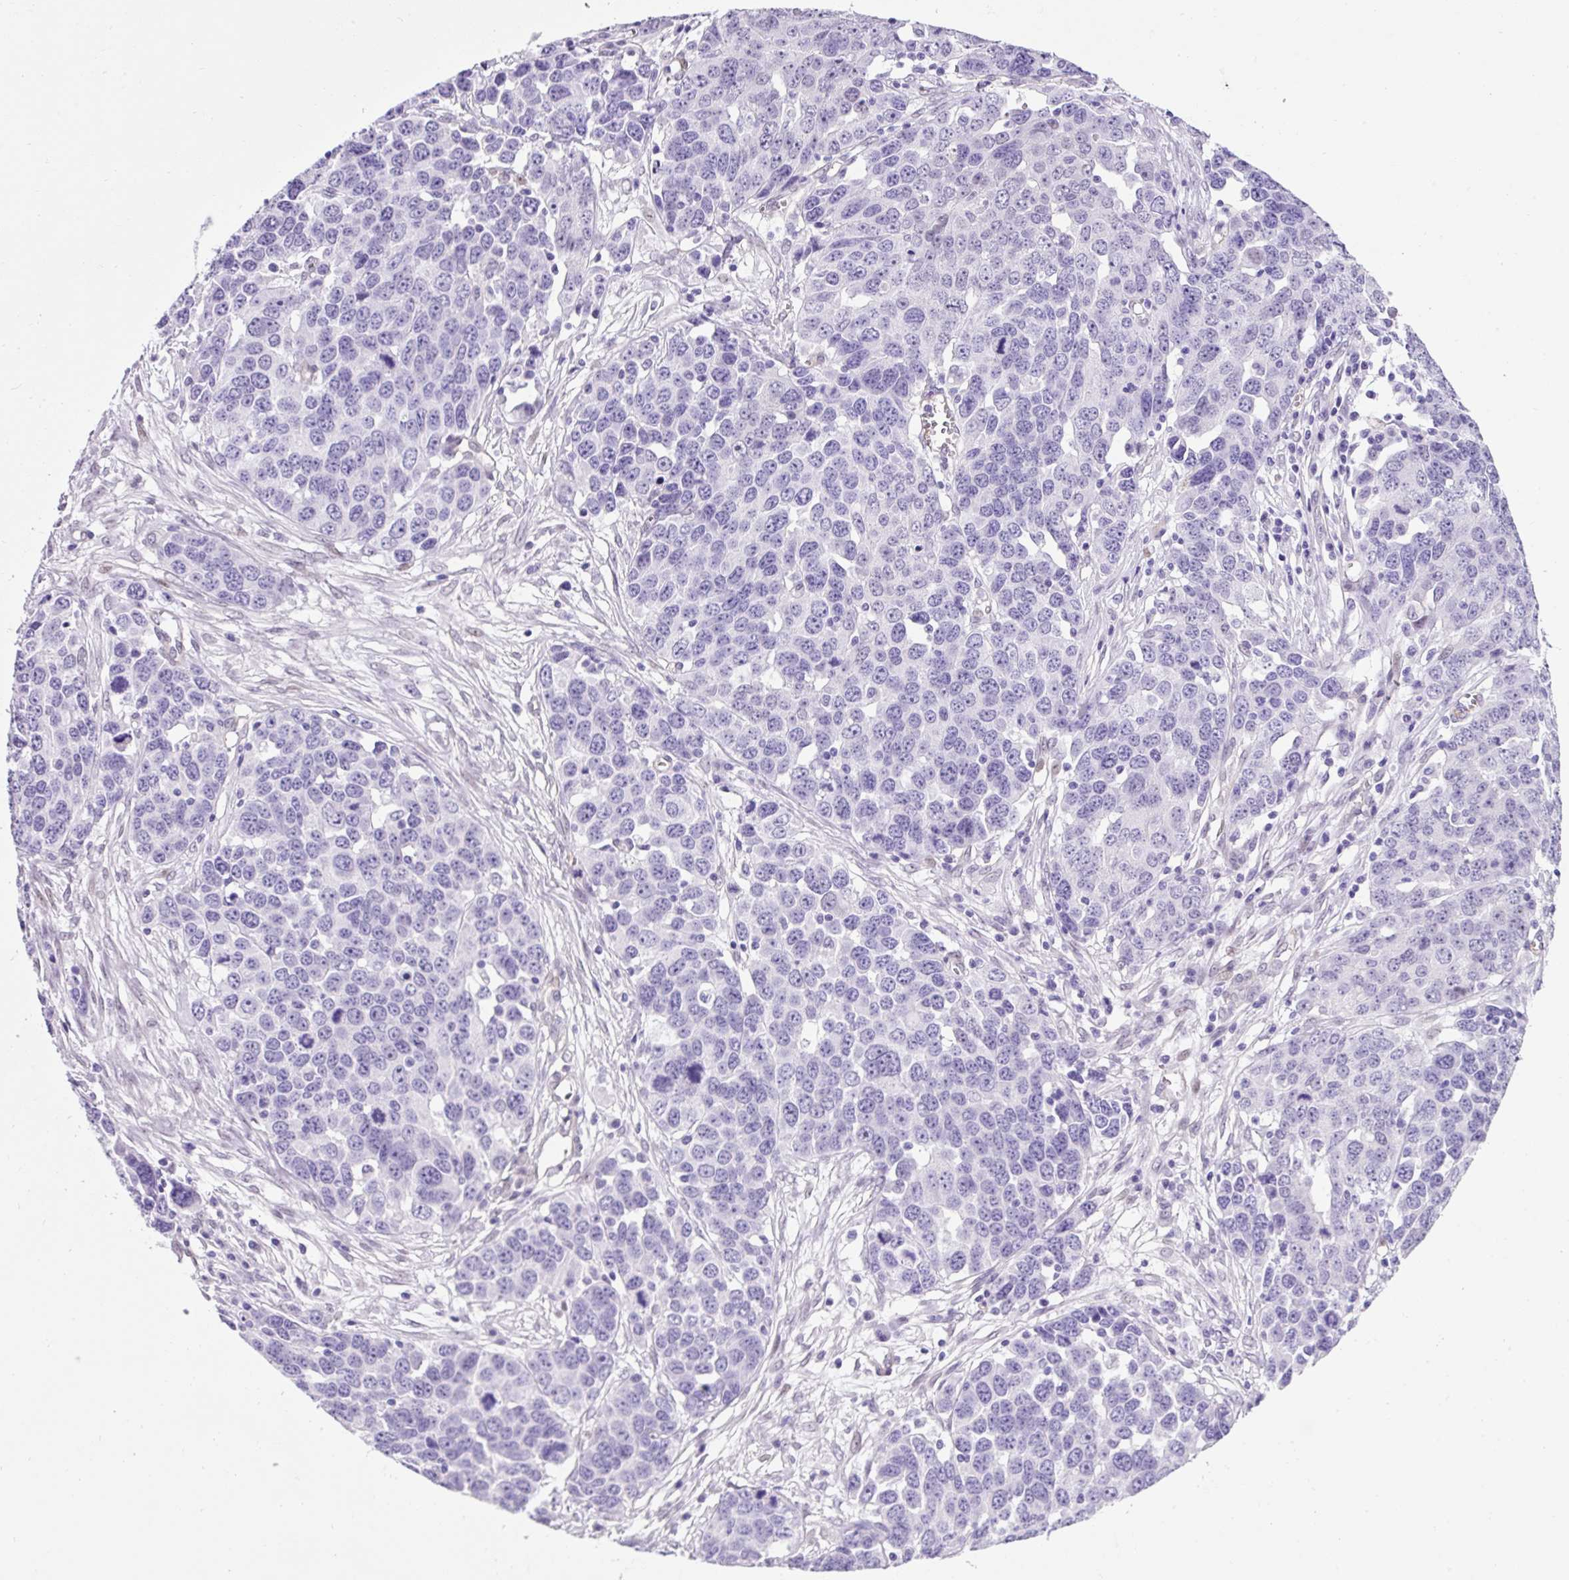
{"staining": {"intensity": "negative", "quantity": "none", "location": "none"}, "tissue": "ovarian cancer", "cell_type": "Tumor cells", "image_type": "cancer", "snomed": [{"axis": "morphology", "description": "Cystadenocarcinoma, serous, NOS"}, {"axis": "topography", "description": "Ovary"}], "caption": "Tumor cells show no significant expression in ovarian serous cystadenocarcinoma.", "gene": "KRT12", "patient": {"sex": "female", "age": 76}}